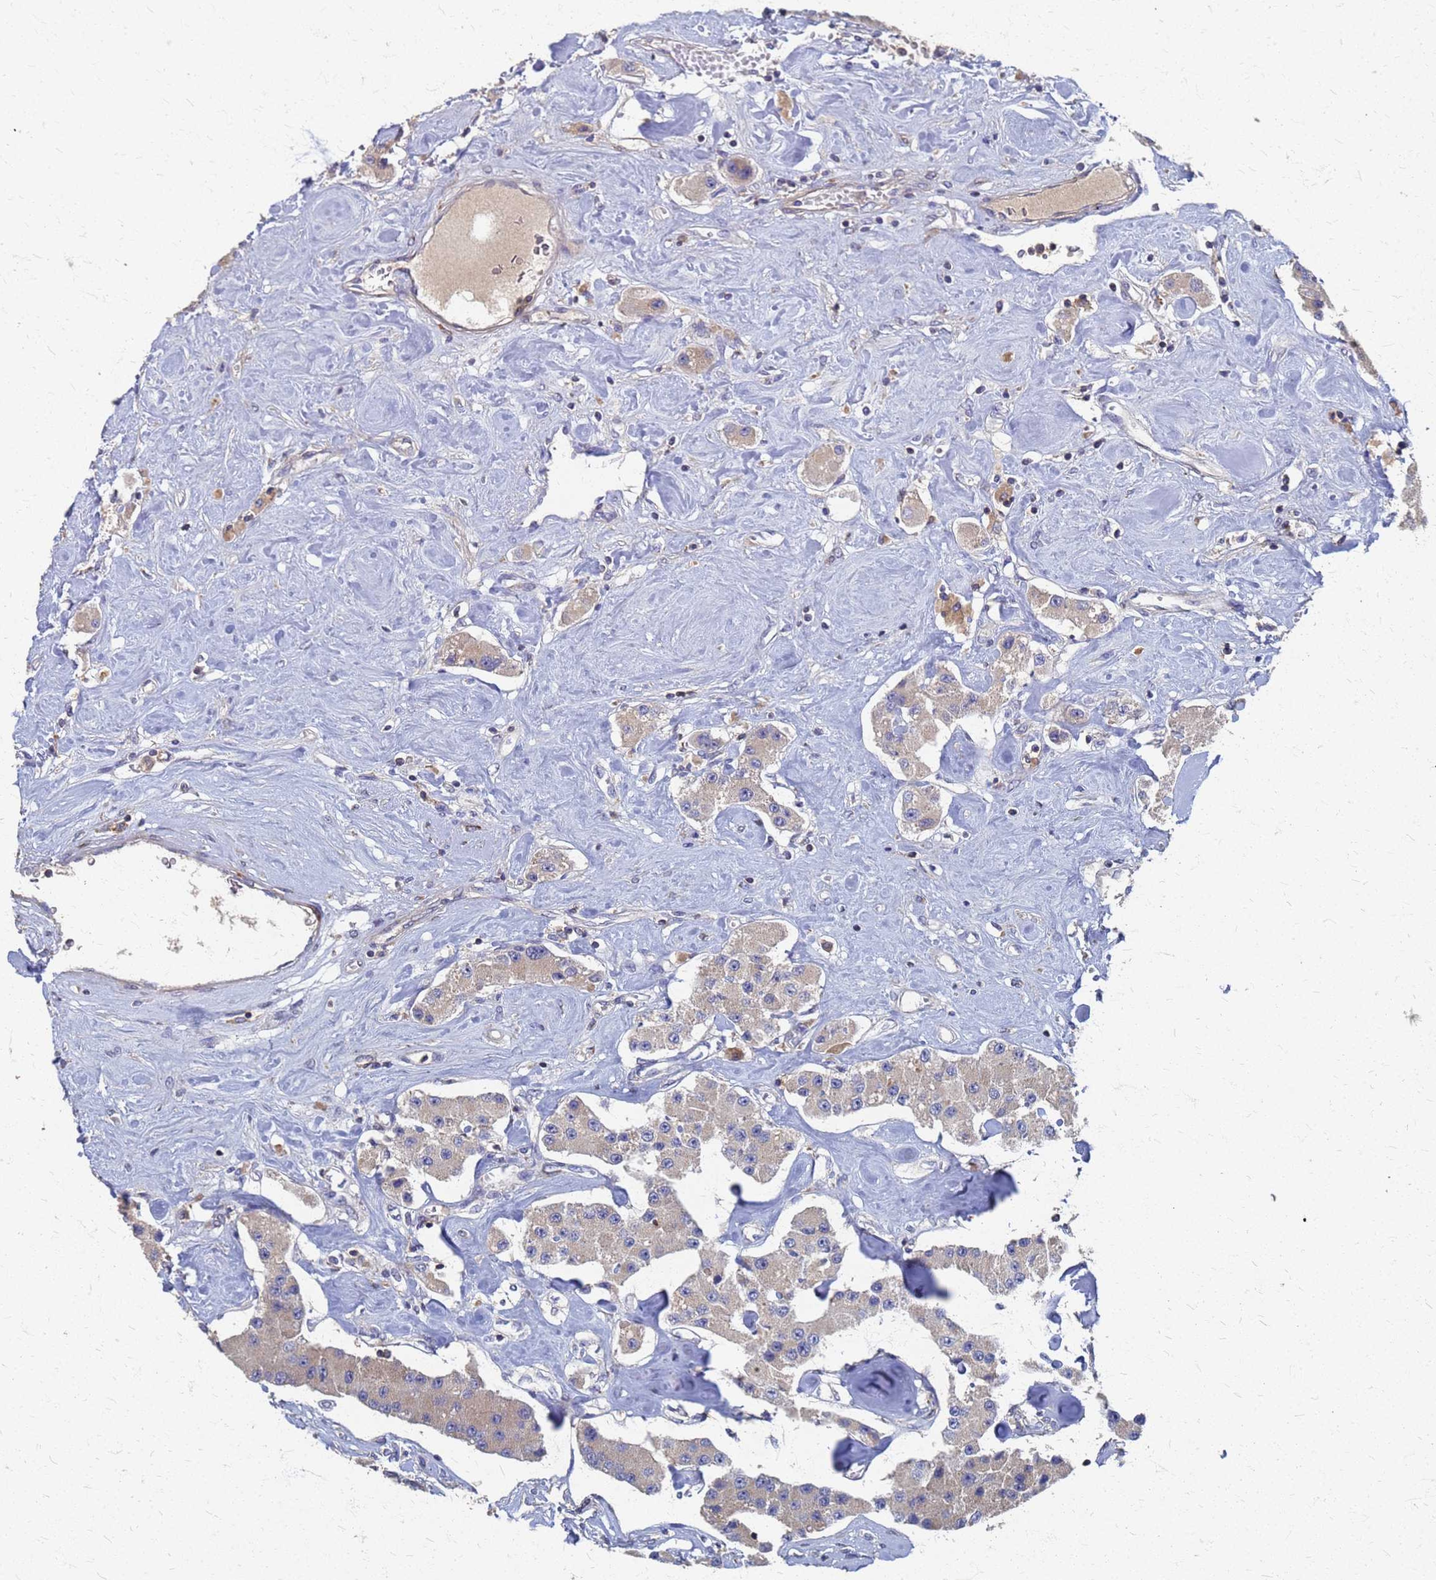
{"staining": {"intensity": "weak", "quantity": ">75%", "location": "cytoplasmic/membranous"}, "tissue": "carcinoid", "cell_type": "Tumor cells", "image_type": "cancer", "snomed": [{"axis": "morphology", "description": "Carcinoid, malignant, NOS"}, {"axis": "topography", "description": "Pancreas"}], "caption": "DAB immunohistochemical staining of human carcinoid shows weak cytoplasmic/membranous protein staining in approximately >75% of tumor cells.", "gene": "KRCC1", "patient": {"sex": "male", "age": 41}}